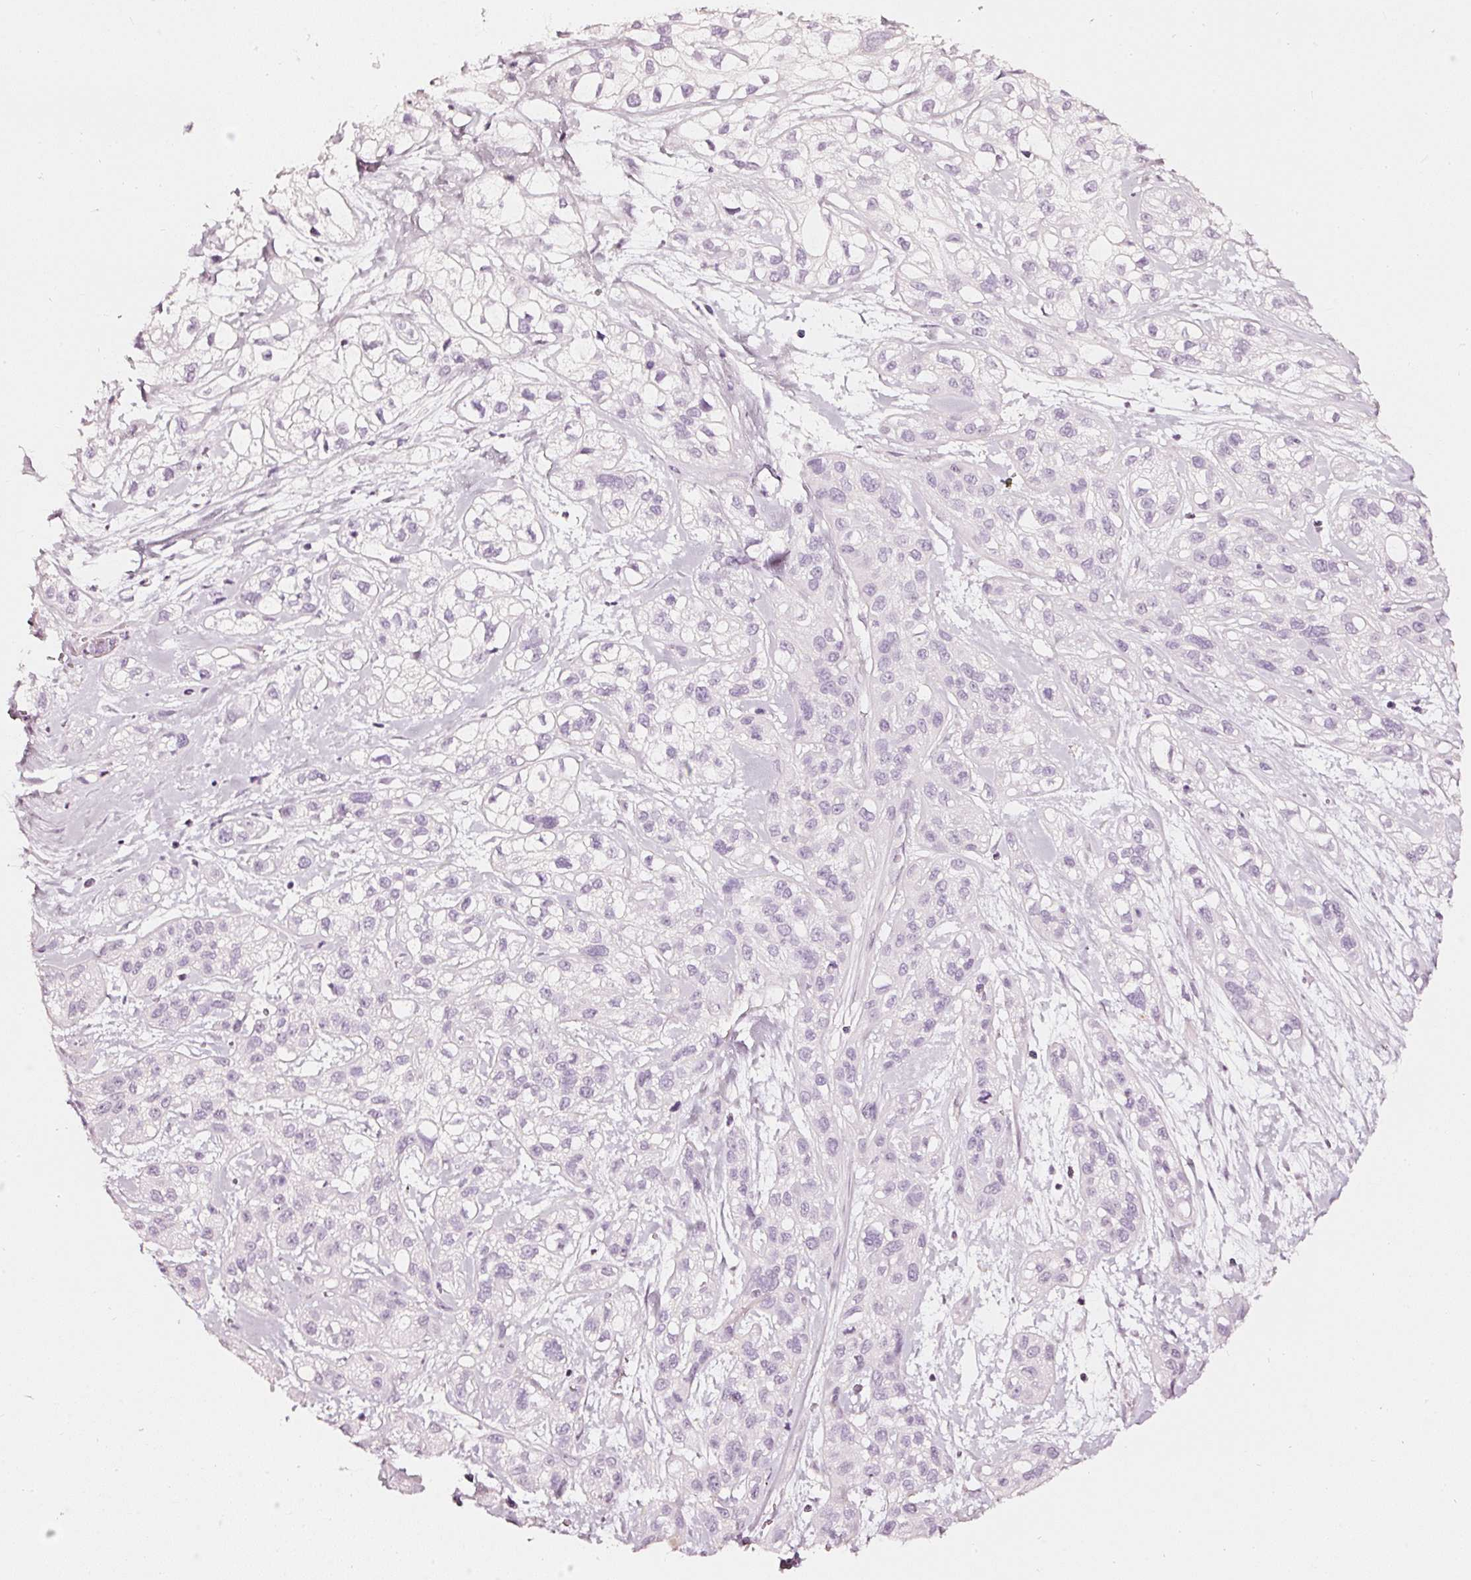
{"staining": {"intensity": "negative", "quantity": "none", "location": "none"}, "tissue": "skin cancer", "cell_type": "Tumor cells", "image_type": "cancer", "snomed": [{"axis": "morphology", "description": "Squamous cell carcinoma, NOS"}, {"axis": "topography", "description": "Skin"}], "caption": "High magnification brightfield microscopy of skin cancer (squamous cell carcinoma) stained with DAB (3,3'-diaminobenzidine) (brown) and counterstained with hematoxylin (blue): tumor cells show no significant positivity.", "gene": "CNP", "patient": {"sex": "male", "age": 82}}